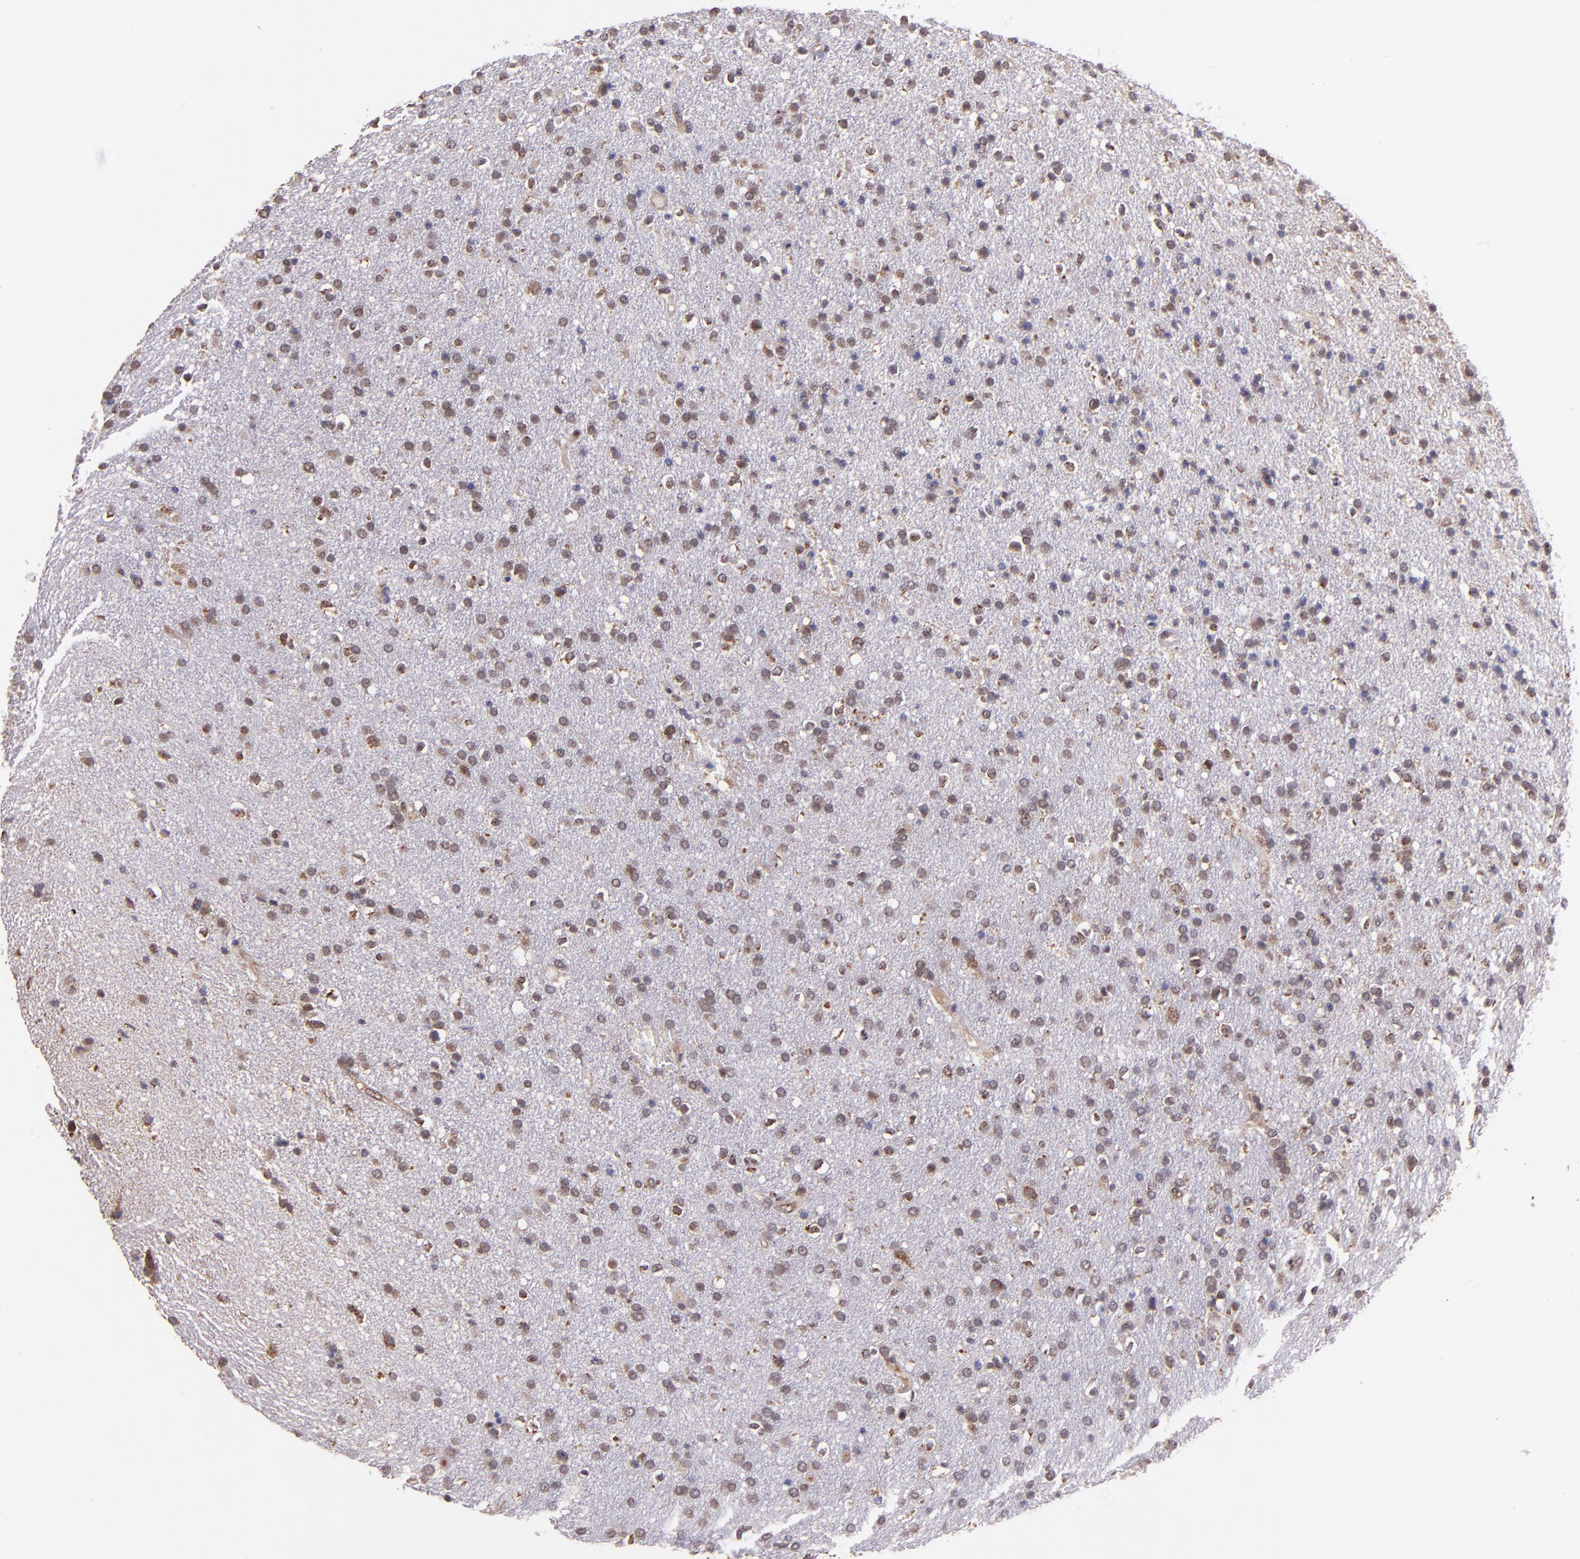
{"staining": {"intensity": "moderate", "quantity": "25%-75%", "location": "cytoplasmic/membranous,nuclear"}, "tissue": "glioma", "cell_type": "Tumor cells", "image_type": "cancer", "snomed": [{"axis": "morphology", "description": "Glioma, malignant, High grade"}, {"axis": "topography", "description": "Brain"}], "caption": "DAB (3,3'-diaminobenzidine) immunohistochemical staining of malignant high-grade glioma shows moderate cytoplasmic/membranous and nuclear protein positivity in approximately 25%-75% of tumor cells. The staining is performed using DAB (3,3'-diaminobenzidine) brown chromogen to label protein expression. The nuclei are counter-stained blue using hematoxylin.", "gene": "USP51", "patient": {"sex": "male", "age": 33}}